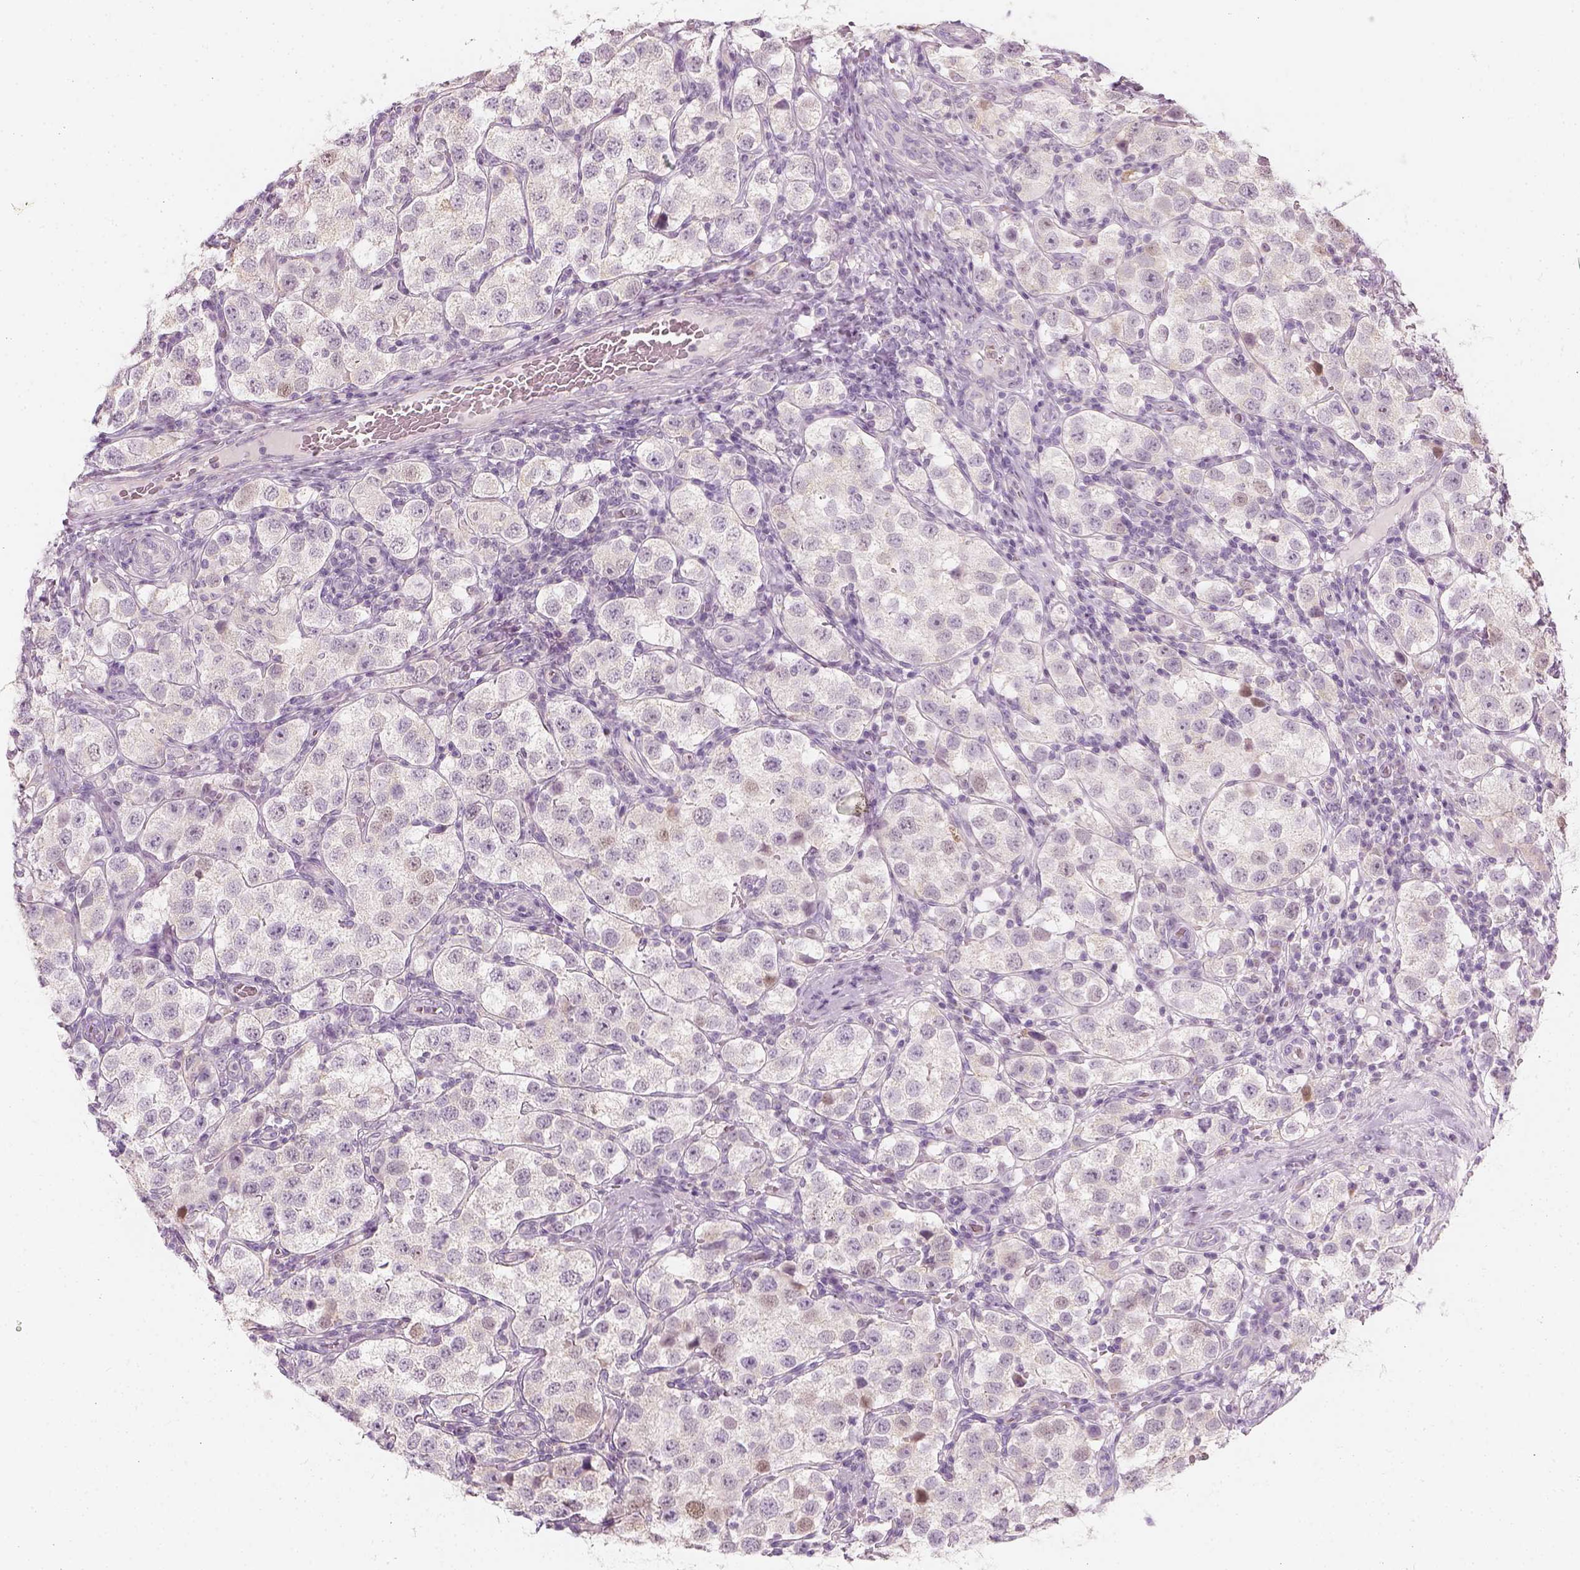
{"staining": {"intensity": "weak", "quantity": "<25%", "location": "nuclear"}, "tissue": "testis cancer", "cell_type": "Tumor cells", "image_type": "cancer", "snomed": [{"axis": "morphology", "description": "Seminoma, NOS"}, {"axis": "topography", "description": "Testis"}], "caption": "Immunohistochemistry of human testis cancer (seminoma) reveals no staining in tumor cells. Brightfield microscopy of immunohistochemistry (IHC) stained with DAB (3,3'-diaminobenzidine) (brown) and hematoxylin (blue), captured at high magnification.", "gene": "PRAME", "patient": {"sex": "male", "age": 37}}